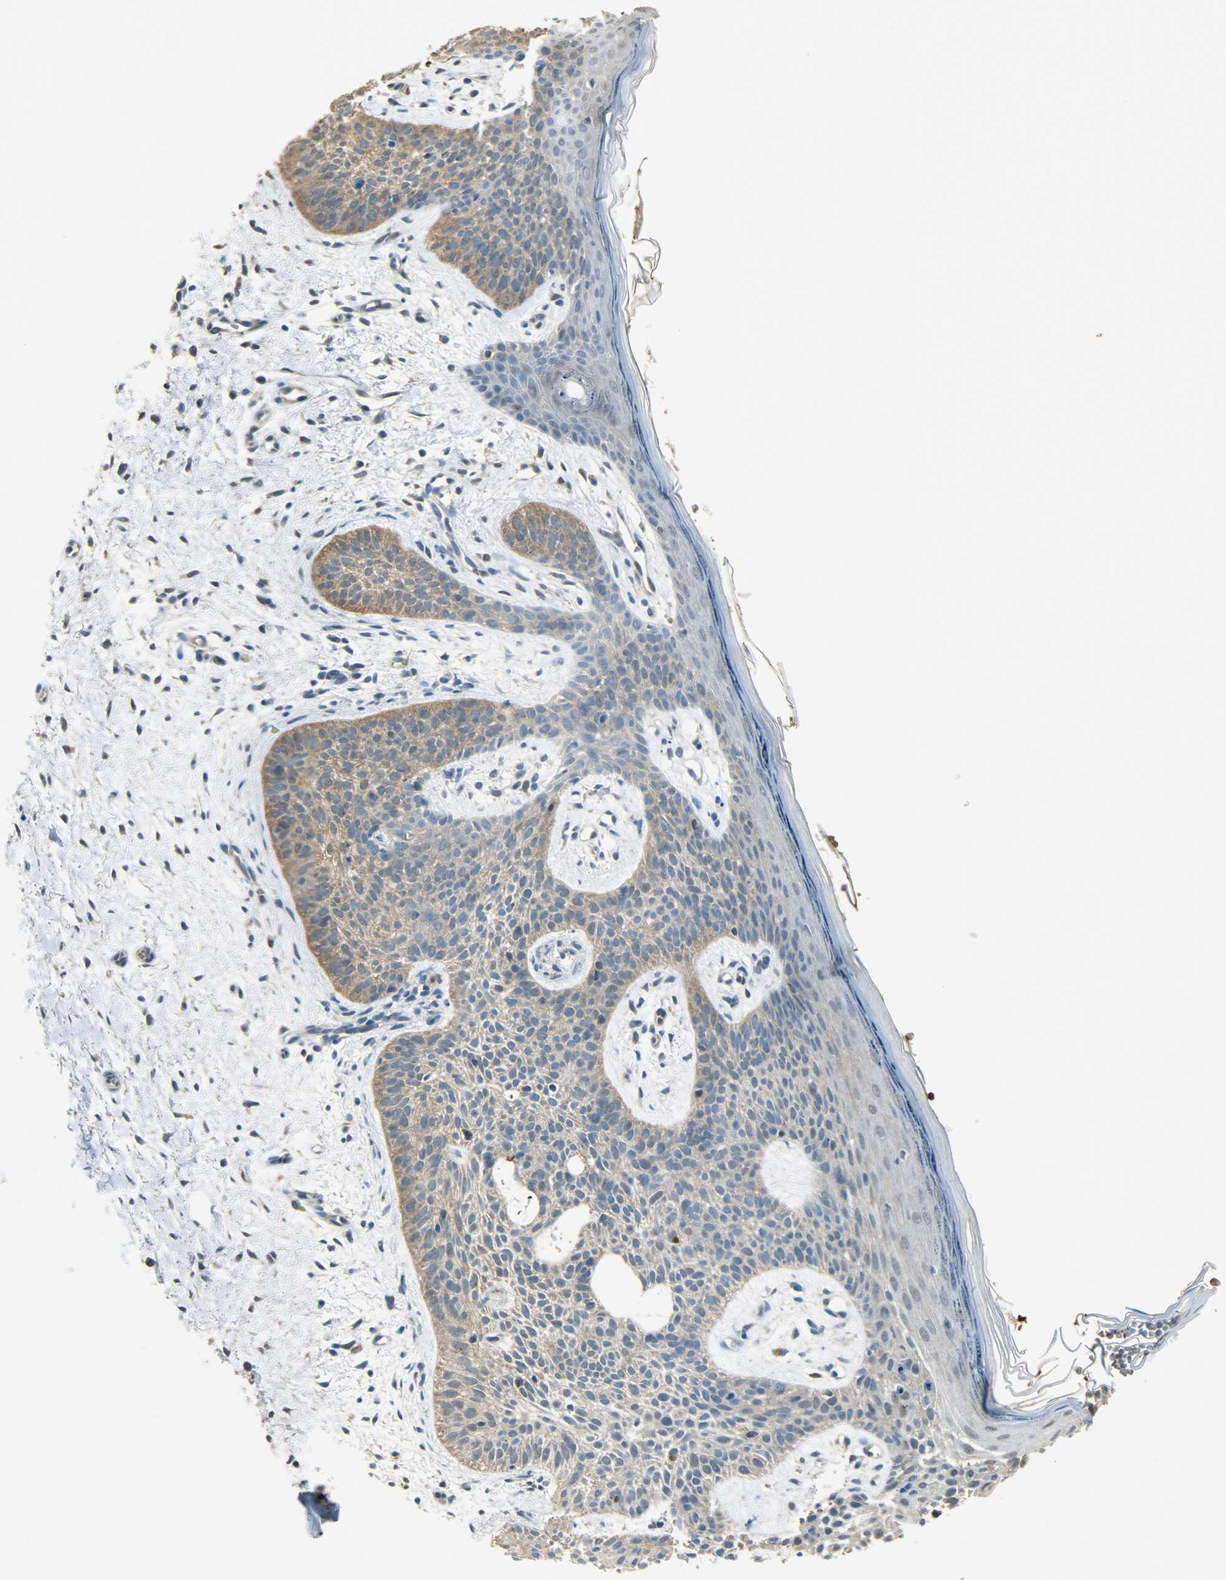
{"staining": {"intensity": "weak", "quantity": "25%-75%", "location": "cytoplasmic/membranous"}, "tissue": "skin cancer", "cell_type": "Tumor cells", "image_type": "cancer", "snomed": [{"axis": "morphology", "description": "Normal tissue, NOS"}, {"axis": "morphology", "description": "Basal cell carcinoma"}, {"axis": "topography", "description": "Skin"}], "caption": "Protein expression analysis of human skin cancer (basal cell carcinoma) reveals weak cytoplasmic/membranous expression in approximately 25%-75% of tumor cells.", "gene": "PRMT5", "patient": {"sex": "female", "age": 69}}